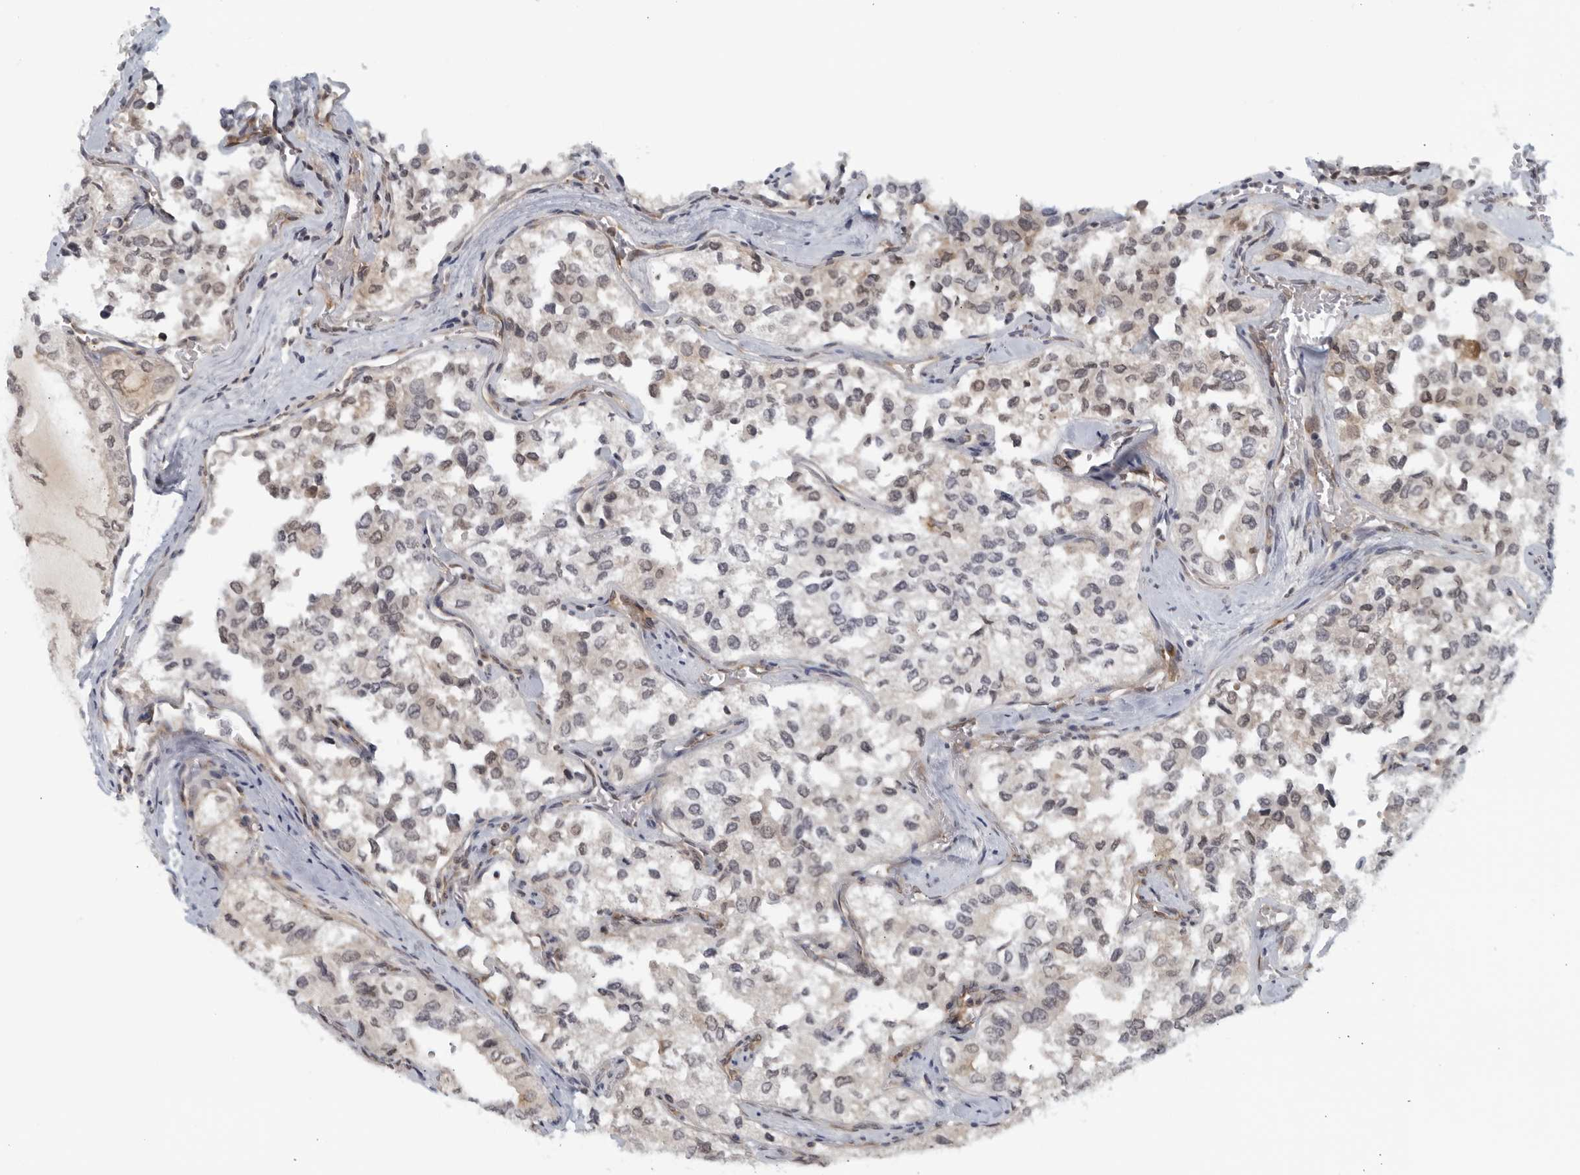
{"staining": {"intensity": "weak", "quantity": "25%-75%", "location": "cytoplasmic/membranous"}, "tissue": "thyroid cancer", "cell_type": "Tumor cells", "image_type": "cancer", "snomed": [{"axis": "morphology", "description": "Follicular adenoma carcinoma, NOS"}, {"axis": "topography", "description": "Thyroid gland"}], "caption": "Brown immunohistochemical staining in thyroid cancer exhibits weak cytoplasmic/membranous staining in about 25%-75% of tumor cells.", "gene": "RC3H1", "patient": {"sex": "male", "age": 75}}